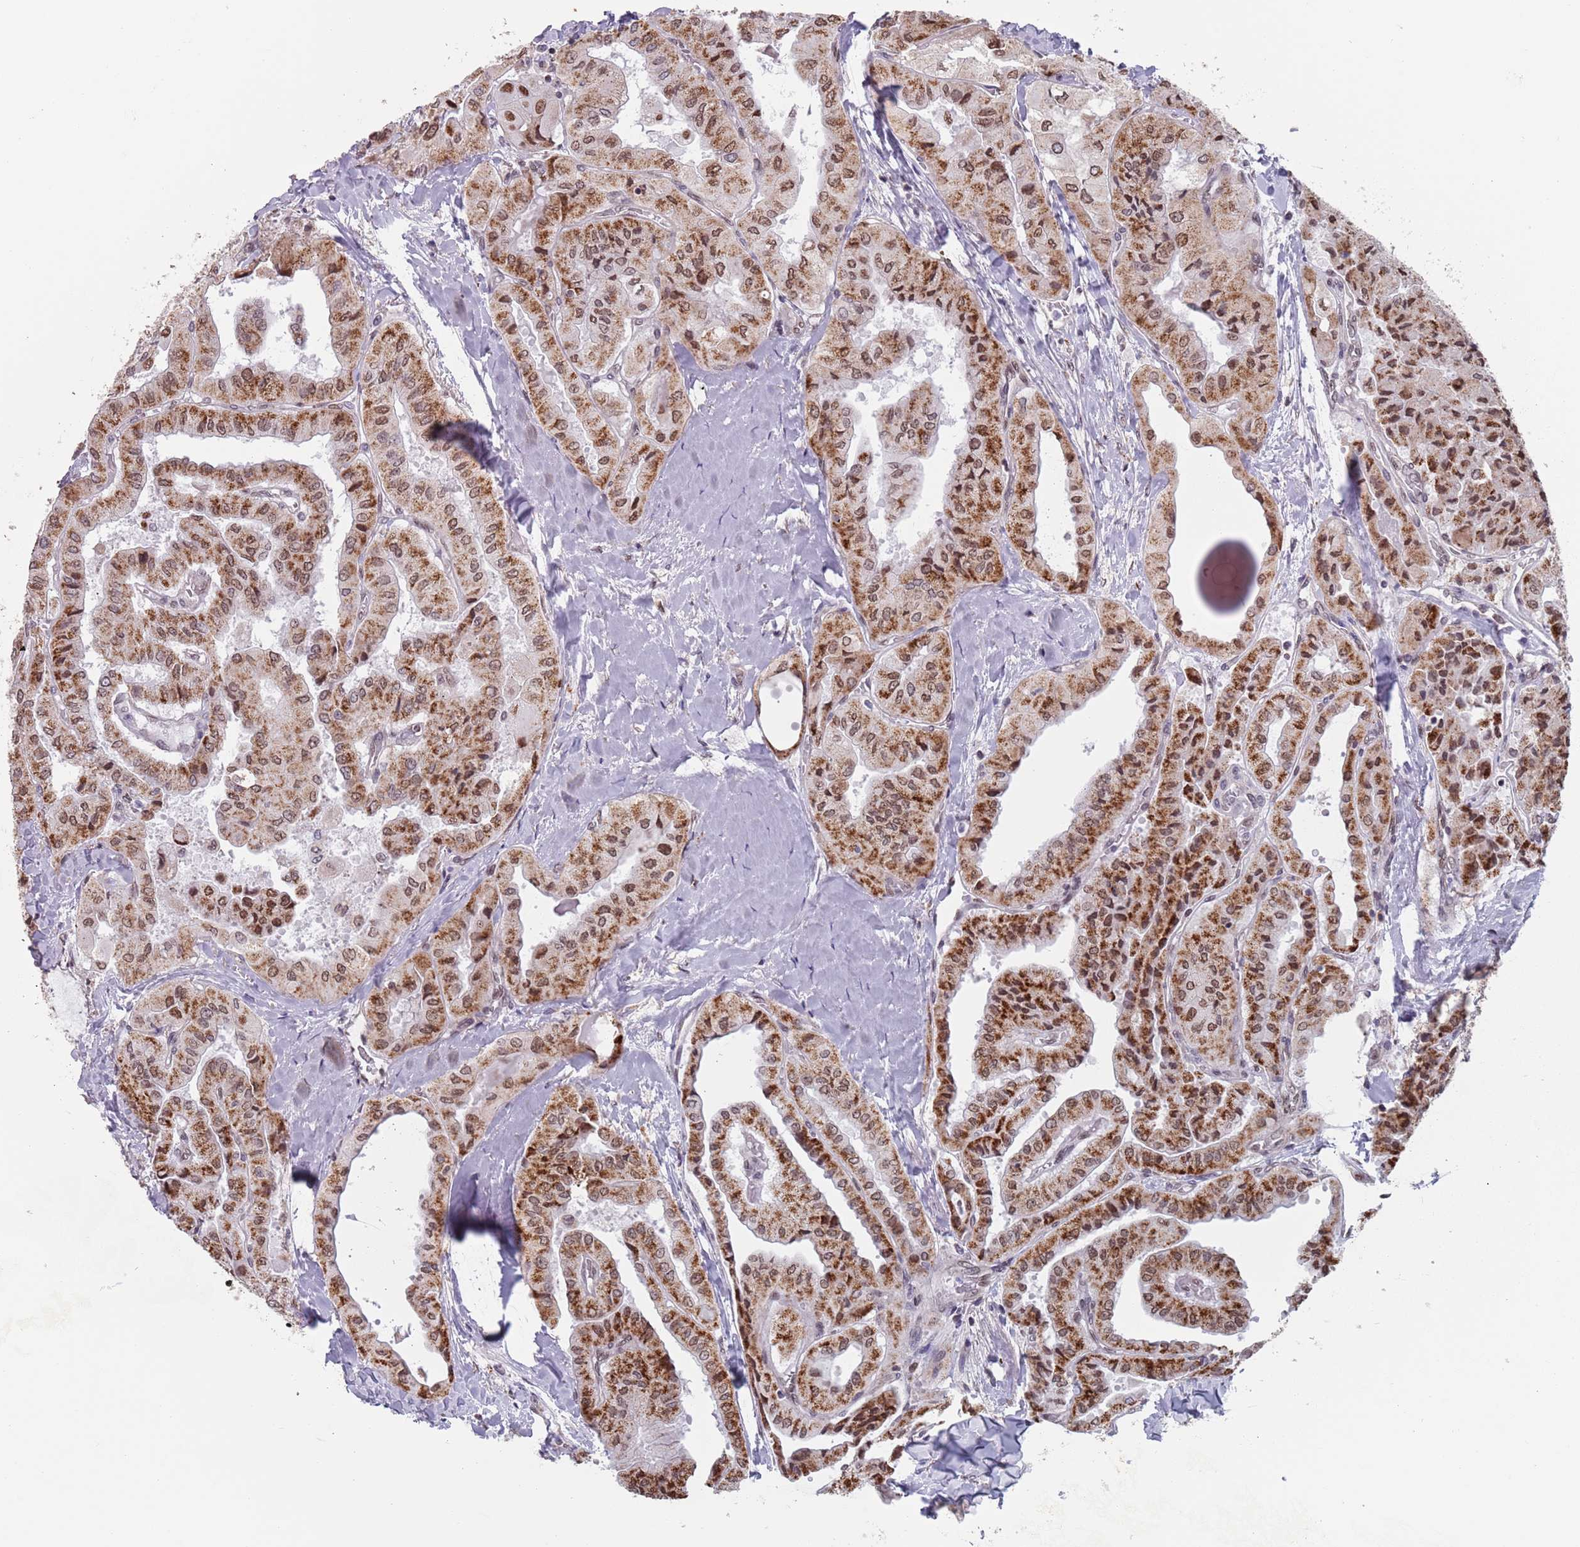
{"staining": {"intensity": "moderate", "quantity": ">75%", "location": "cytoplasmic/membranous,nuclear"}, "tissue": "thyroid cancer", "cell_type": "Tumor cells", "image_type": "cancer", "snomed": [{"axis": "morphology", "description": "Normal tissue, NOS"}, {"axis": "morphology", "description": "Papillary adenocarcinoma, NOS"}, {"axis": "topography", "description": "Thyroid gland"}], "caption": "Protein expression analysis of thyroid cancer displays moderate cytoplasmic/membranous and nuclear expression in about >75% of tumor cells.", "gene": "MFSD12", "patient": {"sex": "female", "age": 59}}